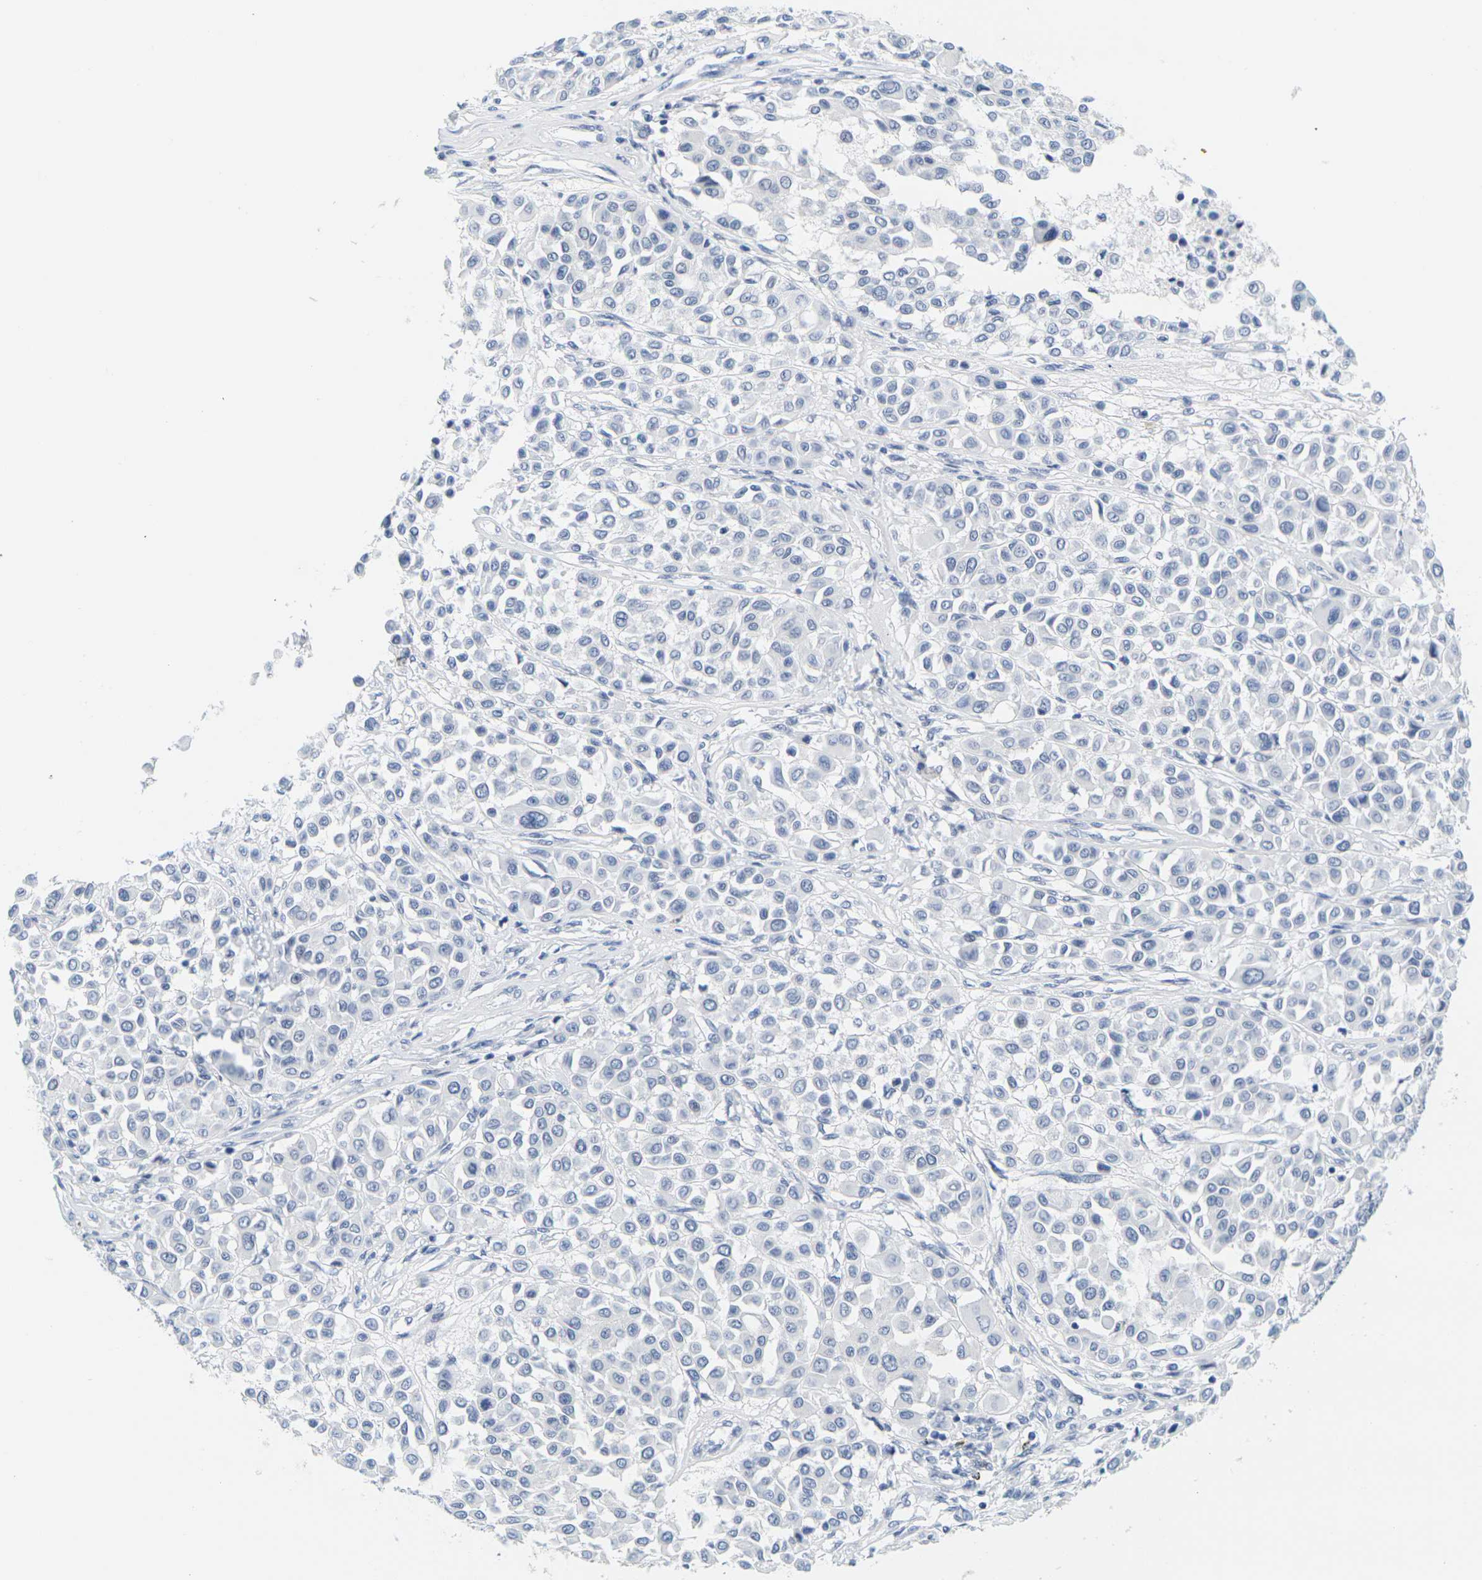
{"staining": {"intensity": "negative", "quantity": "none", "location": "none"}, "tissue": "melanoma", "cell_type": "Tumor cells", "image_type": "cancer", "snomed": [{"axis": "morphology", "description": "Malignant melanoma, Metastatic site"}, {"axis": "topography", "description": "Soft tissue"}], "caption": "Human melanoma stained for a protein using IHC demonstrates no expression in tumor cells.", "gene": "HLA-DOB", "patient": {"sex": "male", "age": 41}}